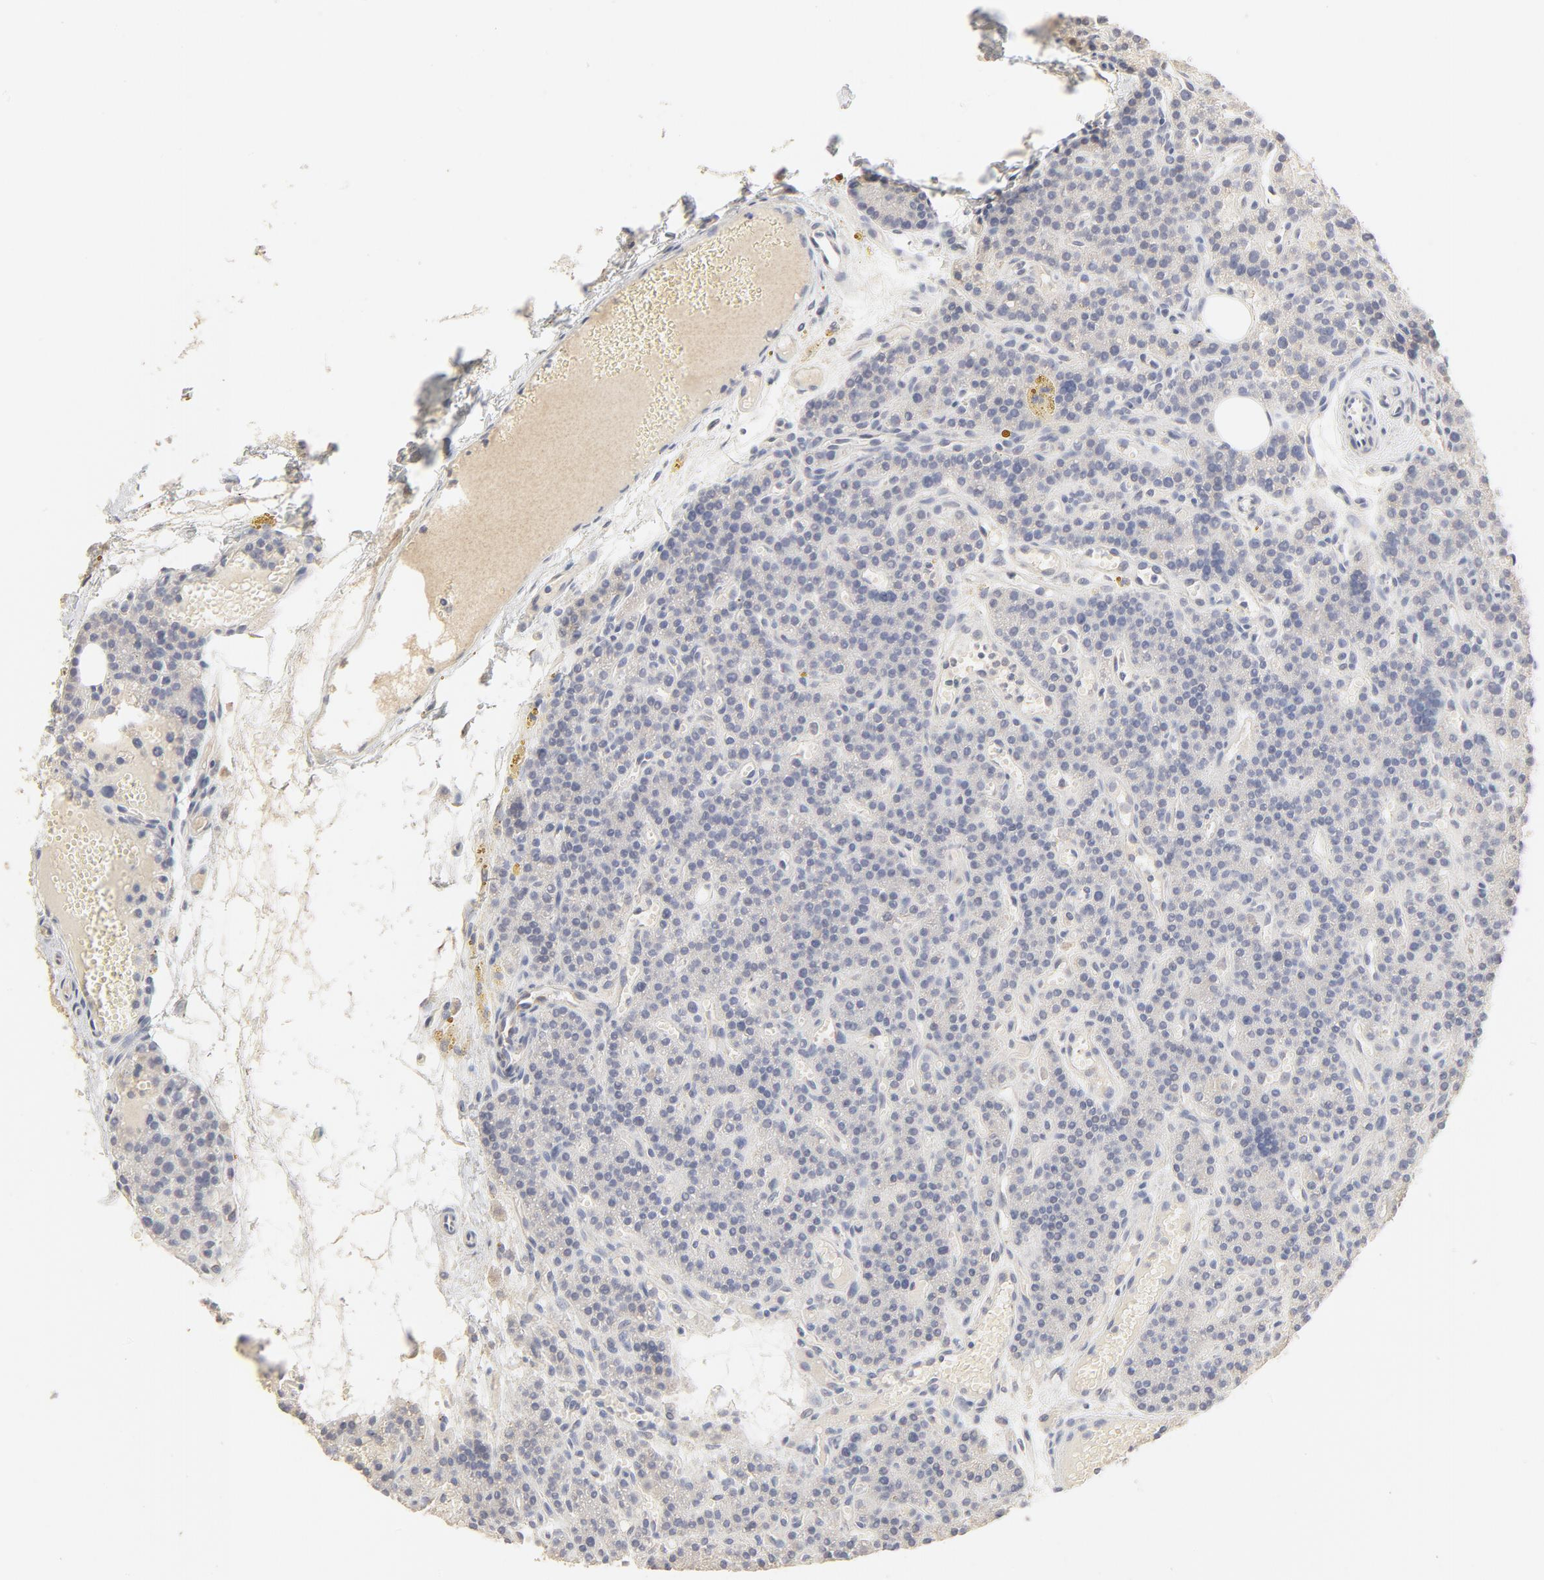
{"staining": {"intensity": "negative", "quantity": "none", "location": "none"}, "tissue": "parathyroid gland", "cell_type": "Glandular cells", "image_type": "normal", "snomed": [{"axis": "morphology", "description": "Normal tissue, NOS"}, {"axis": "topography", "description": "Parathyroid gland"}], "caption": "An immunohistochemistry (IHC) photomicrograph of normal parathyroid gland is shown. There is no staining in glandular cells of parathyroid gland. Brightfield microscopy of immunohistochemistry stained with DAB (3,3'-diaminobenzidine) (brown) and hematoxylin (blue), captured at high magnification.", "gene": "FCGBP", "patient": {"sex": "male", "age": 25}}